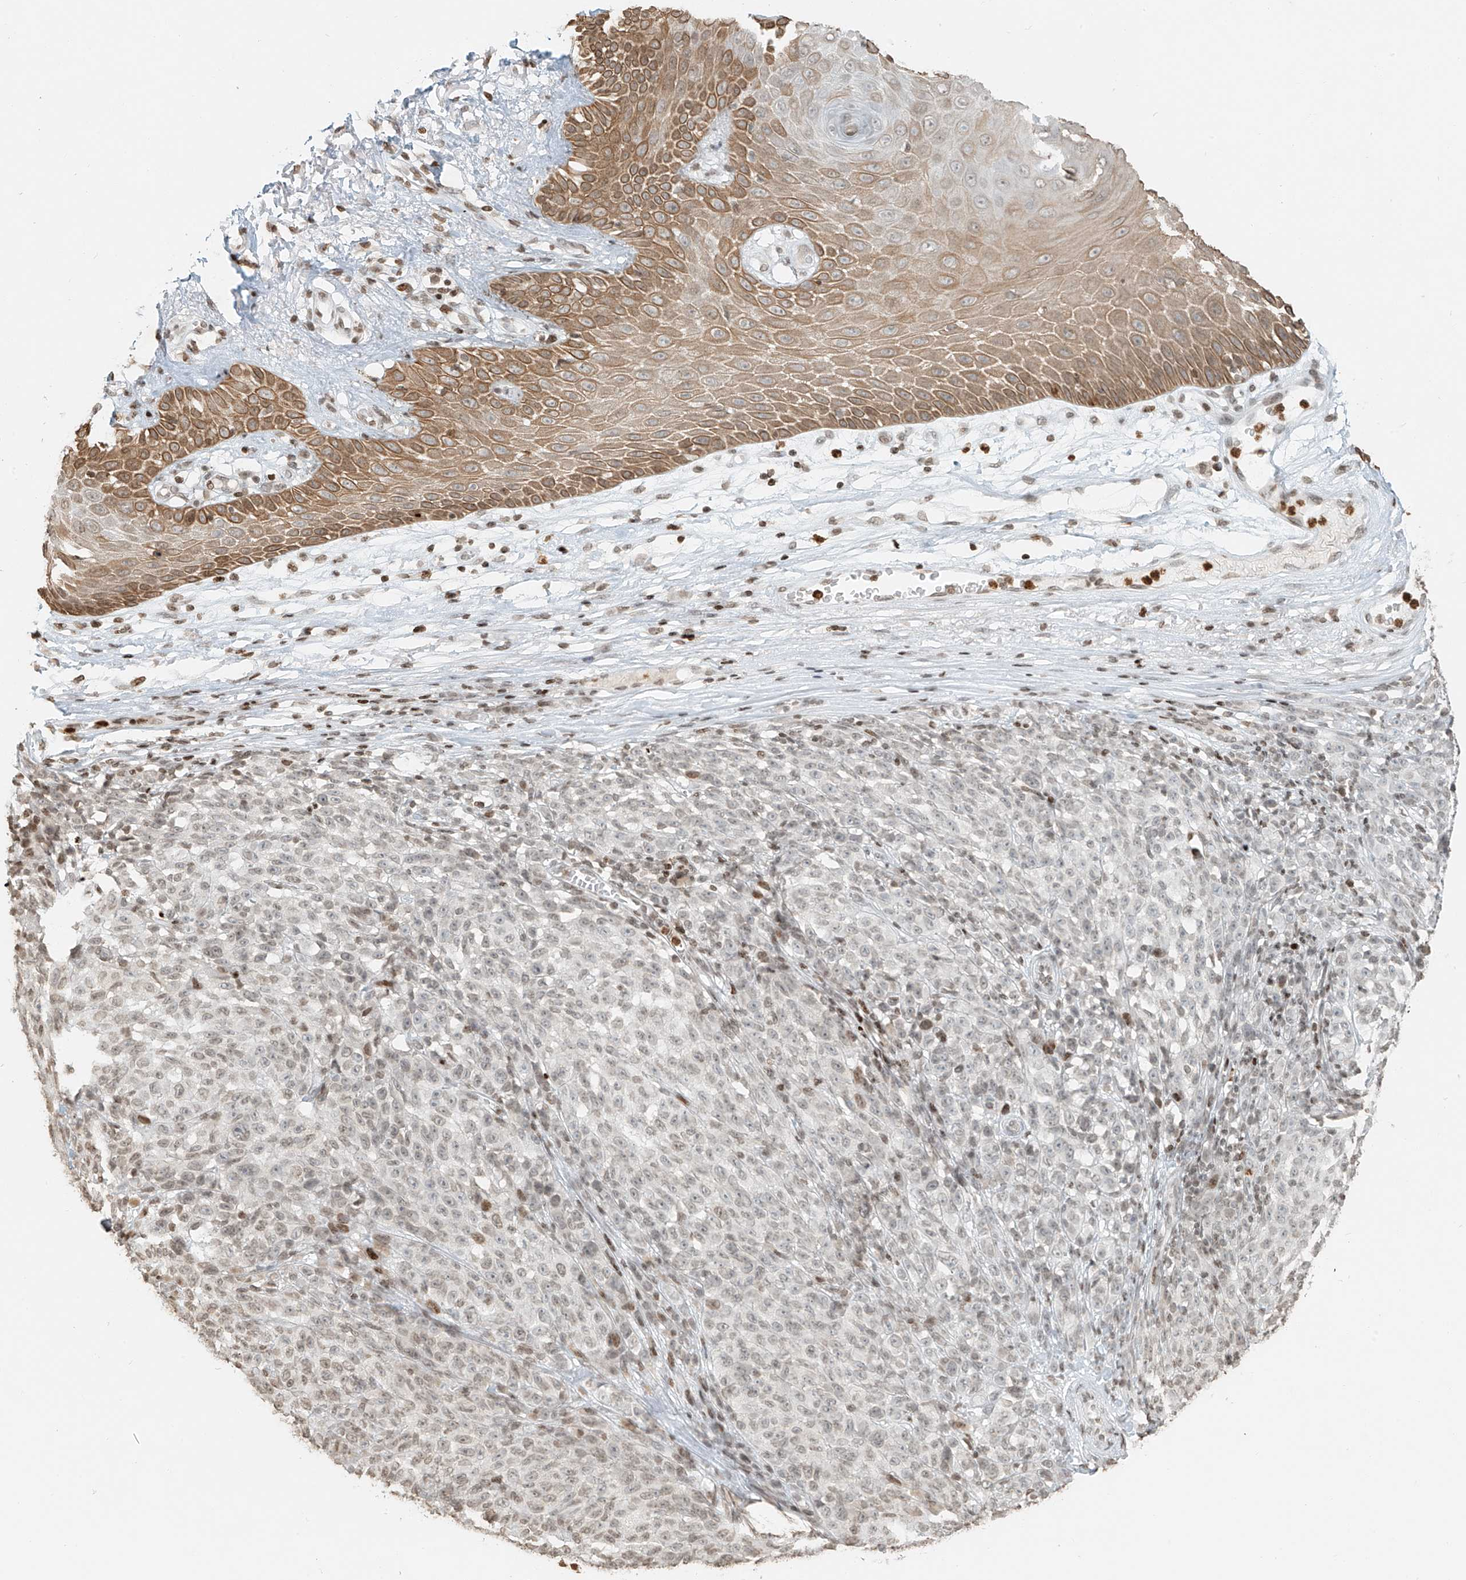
{"staining": {"intensity": "weak", "quantity": "<25%", "location": "nuclear"}, "tissue": "melanoma", "cell_type": "Tumor cells", "image_type": "cancer", "snomed": [{"axis": "morphology", "description": "Malignant melanoma, NOS"}, {"axis": "topography", "description": "Skin"}], "caption": "Tumor cells are negative for protein expression in human malignant melanoma.", "gene": "C17orf58", "patient": {"sex": "female", "age": 82}}